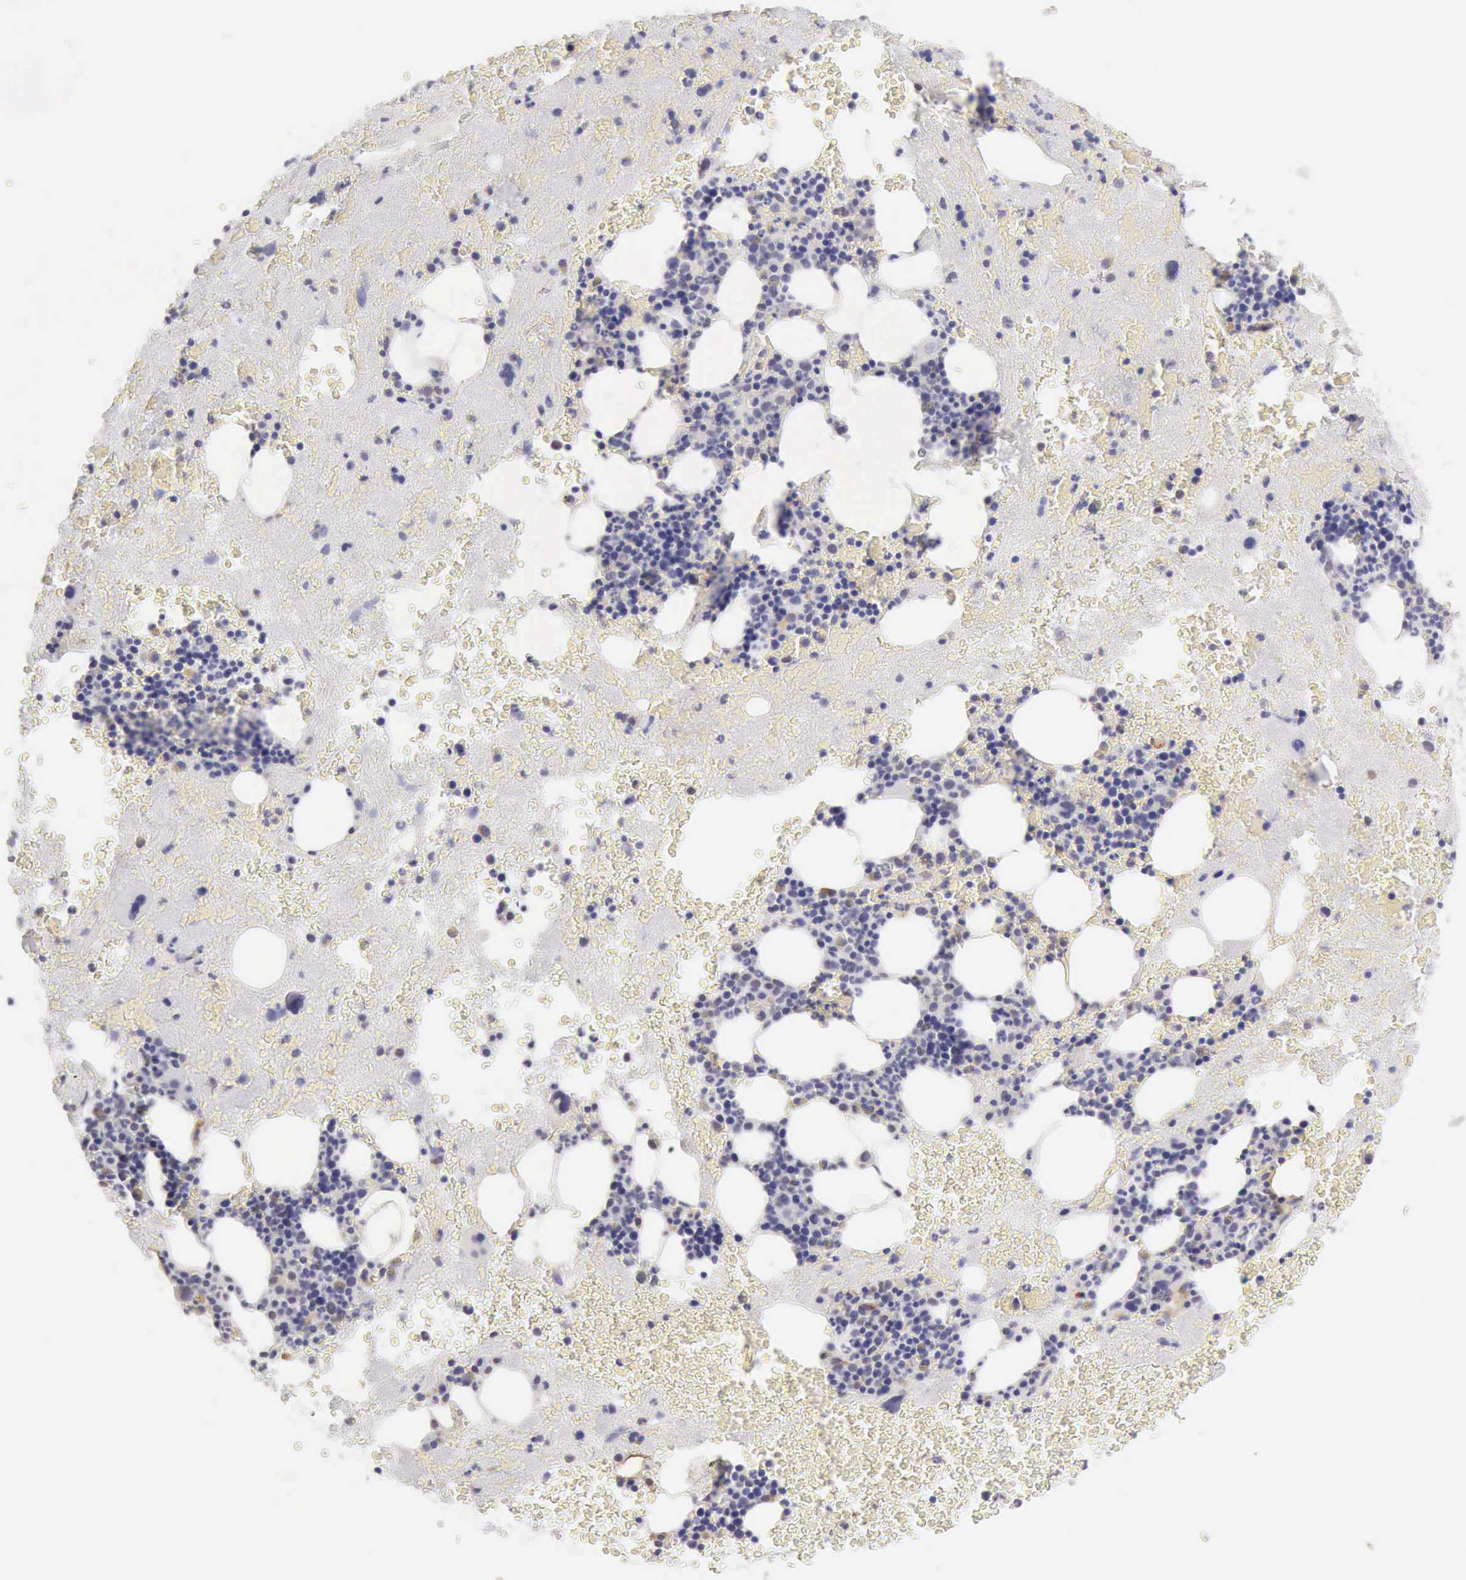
{"staining": {"intensity": "negative", "quantity": "none", "location": "none"}, "tissue": "bone marrow", "cell_type": "Hematopoietic cells", "image_type": "normal", "snomed": [{"axis": "morphology", "description": "Normal tissue, NOS"}, {"axis": "topography", "description": "Bone marrow"}], "caption": "An immunohistochemistry (IHC) histopathology image of unremarkable bone marrow is shown. There is no staining in hematopoietic cells of bone marrow. The staining was performed using DAB (3,3'-diaminobenzidine) to visualize the protein expression in brown, while the nuclei were stained in blue with hematoxylin (Magnification: 20x).", "gene": "RNASE1", "patient": {"sex": "male", "age": 76}}